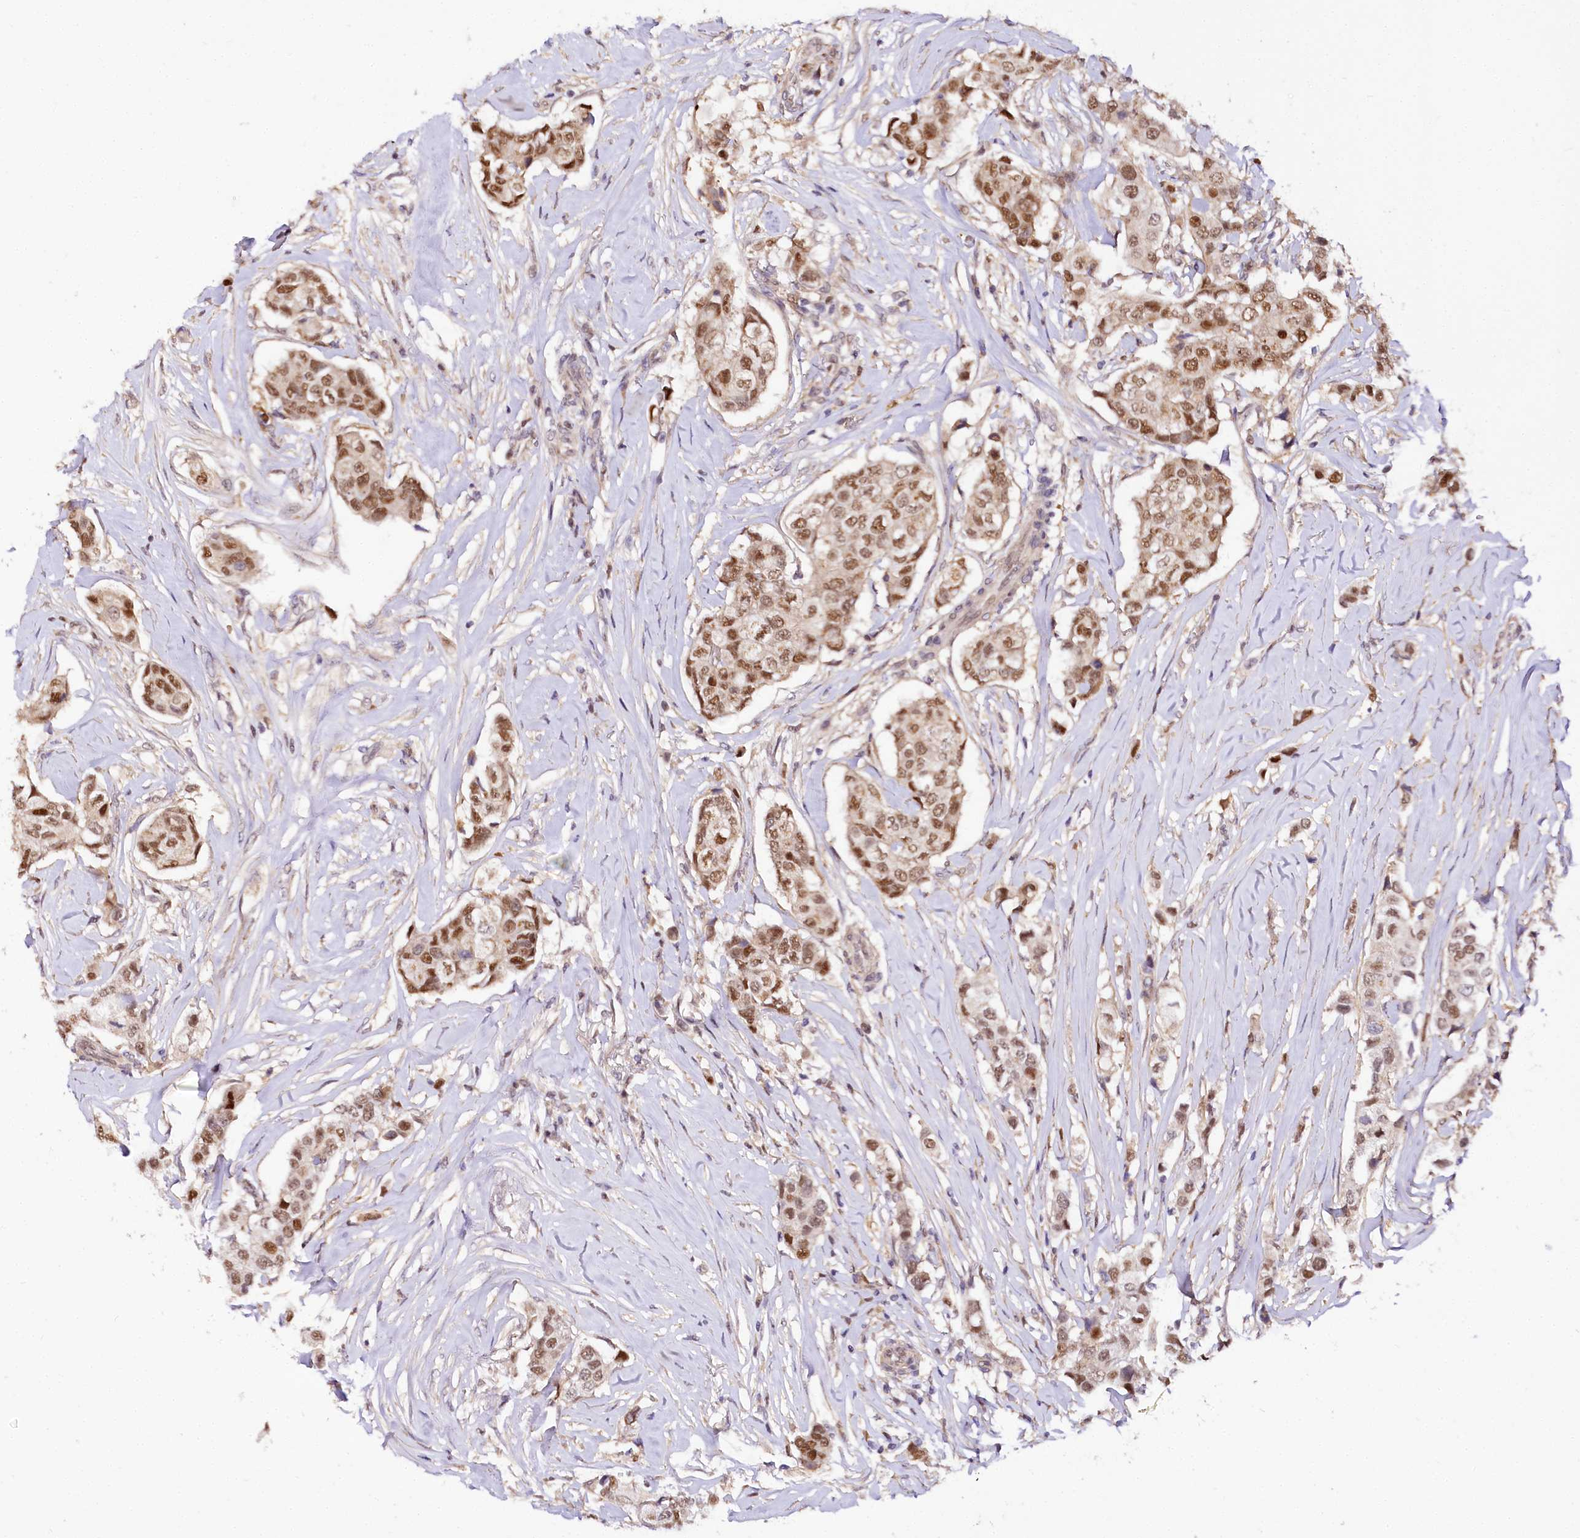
{"staining": {"intensity": "moderate", "quantity": ">75%", "location": "nuclear"}, "tissue": "breast cancer", "cell_type": "Tumor cells", "image_type": "cancer", "snomed": [{"axis": "morphology", "description": "Duct carcinoma"}, {"axis": "topography", "description": "Breast"}], "caption": "Intraductal carcinoma (breast) stained with DAB IHC reveals medium levels of moderate nuclear expression in about >75% of tumor cells.", "gene": "GNL3L", "patient": {"sex": "female", "age": 80}}